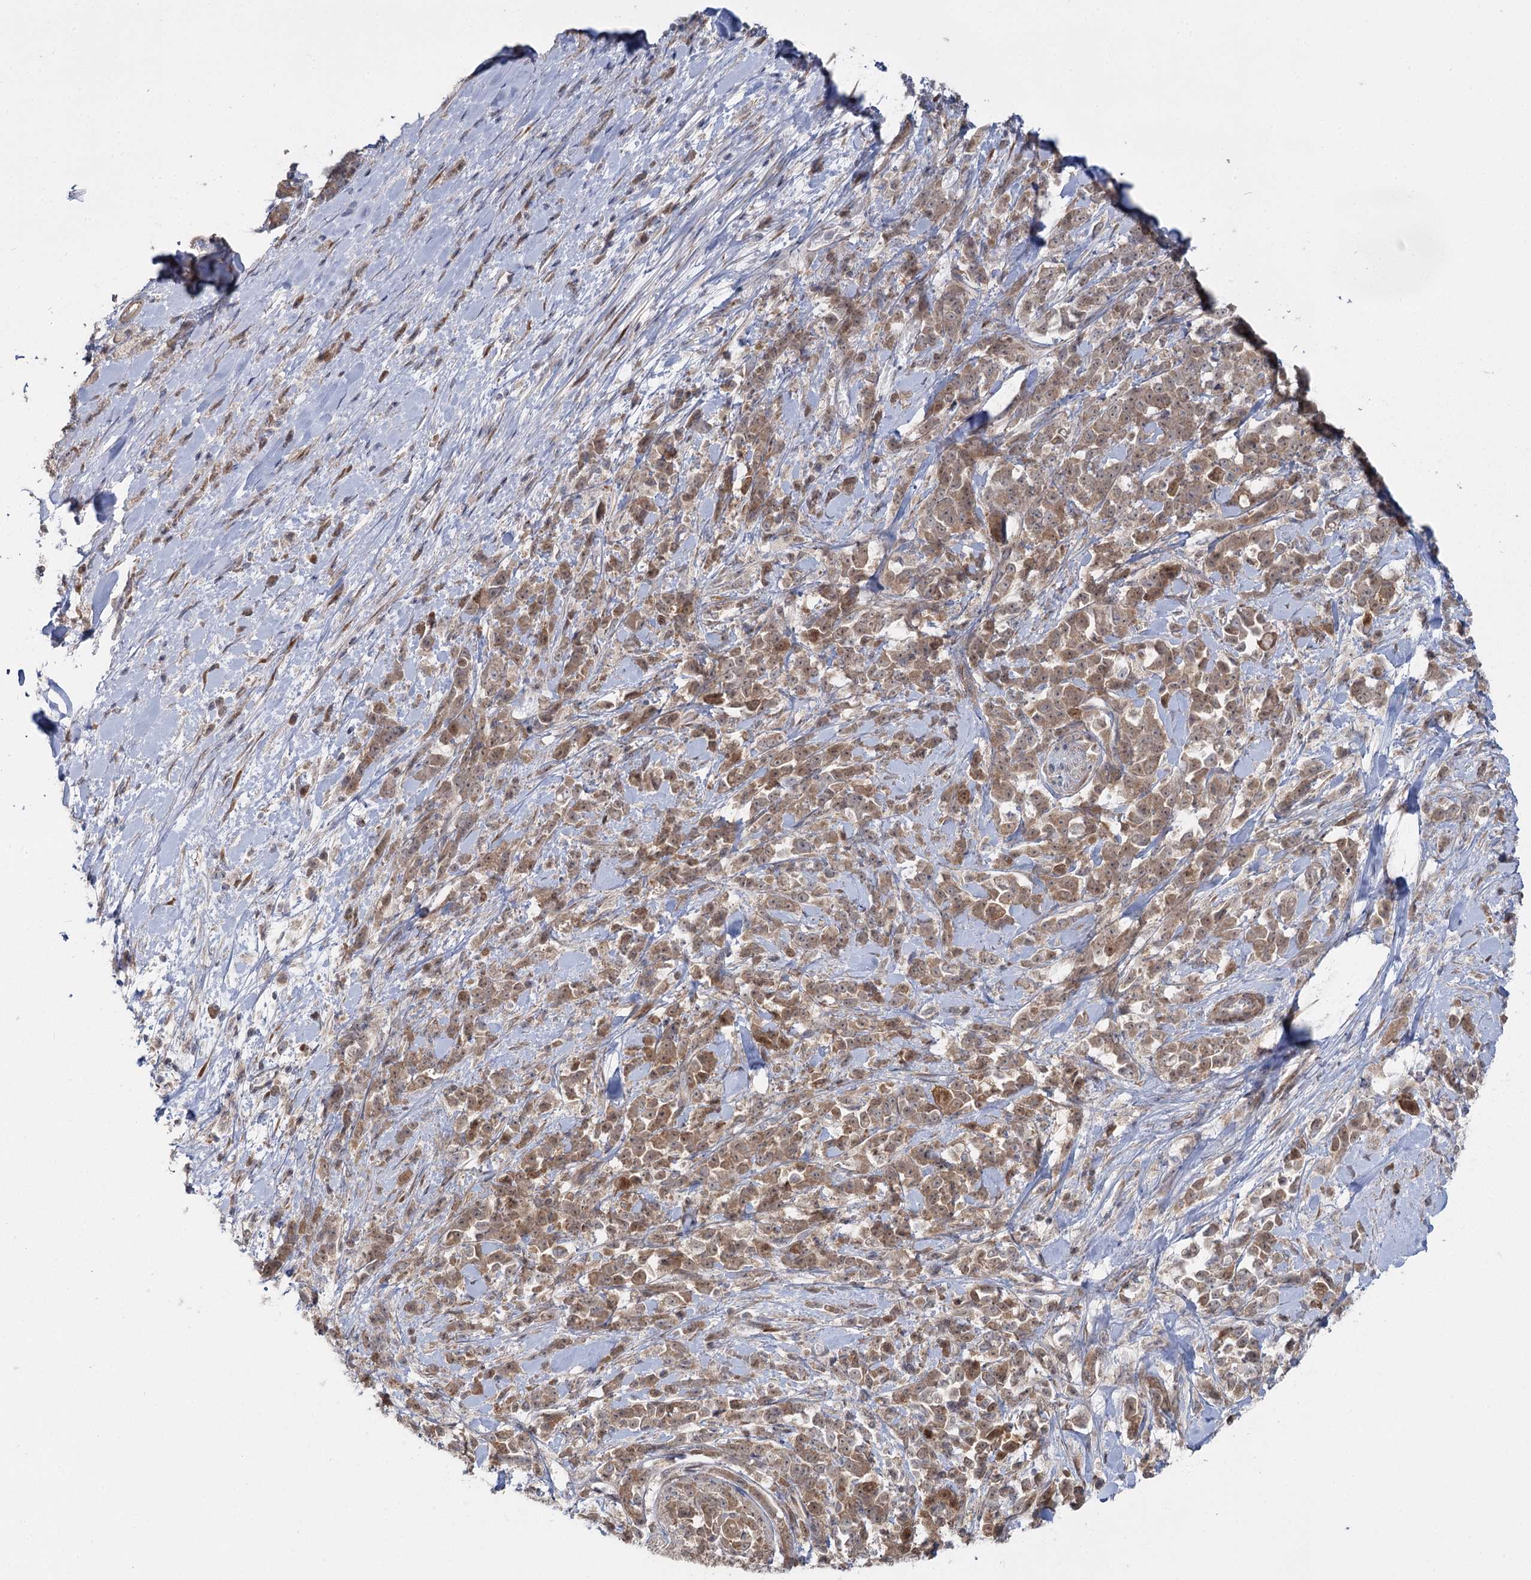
{"staining": {"intensity": "moderate", "quantity": ">75%", "location": "cytoplasmic/membranous"}, "tissue": "pancreatic cancer", "cell_type": "Tumor cells", "image_type": "cancer", "snomed": [{"axis": "morphology", "description": "Normal tissue, NOS"}, {"axis": "morphology", "description": "Adenocarcinoma, NOS"}, {"axis": "topography", "description": "Pancreas"}], "caption": "The immunohistochemical stain labels moderate cytoplasmic/membranous positivity in tumor cells of pancreatic adenocarcinoma tissue. (Stains: DAB in brown, nuclei in blue, Microscopy: brightfield microscopy at high magnification).", "gene": "TBC1D9B", "patient": {"sex": "female", "age": 64}}